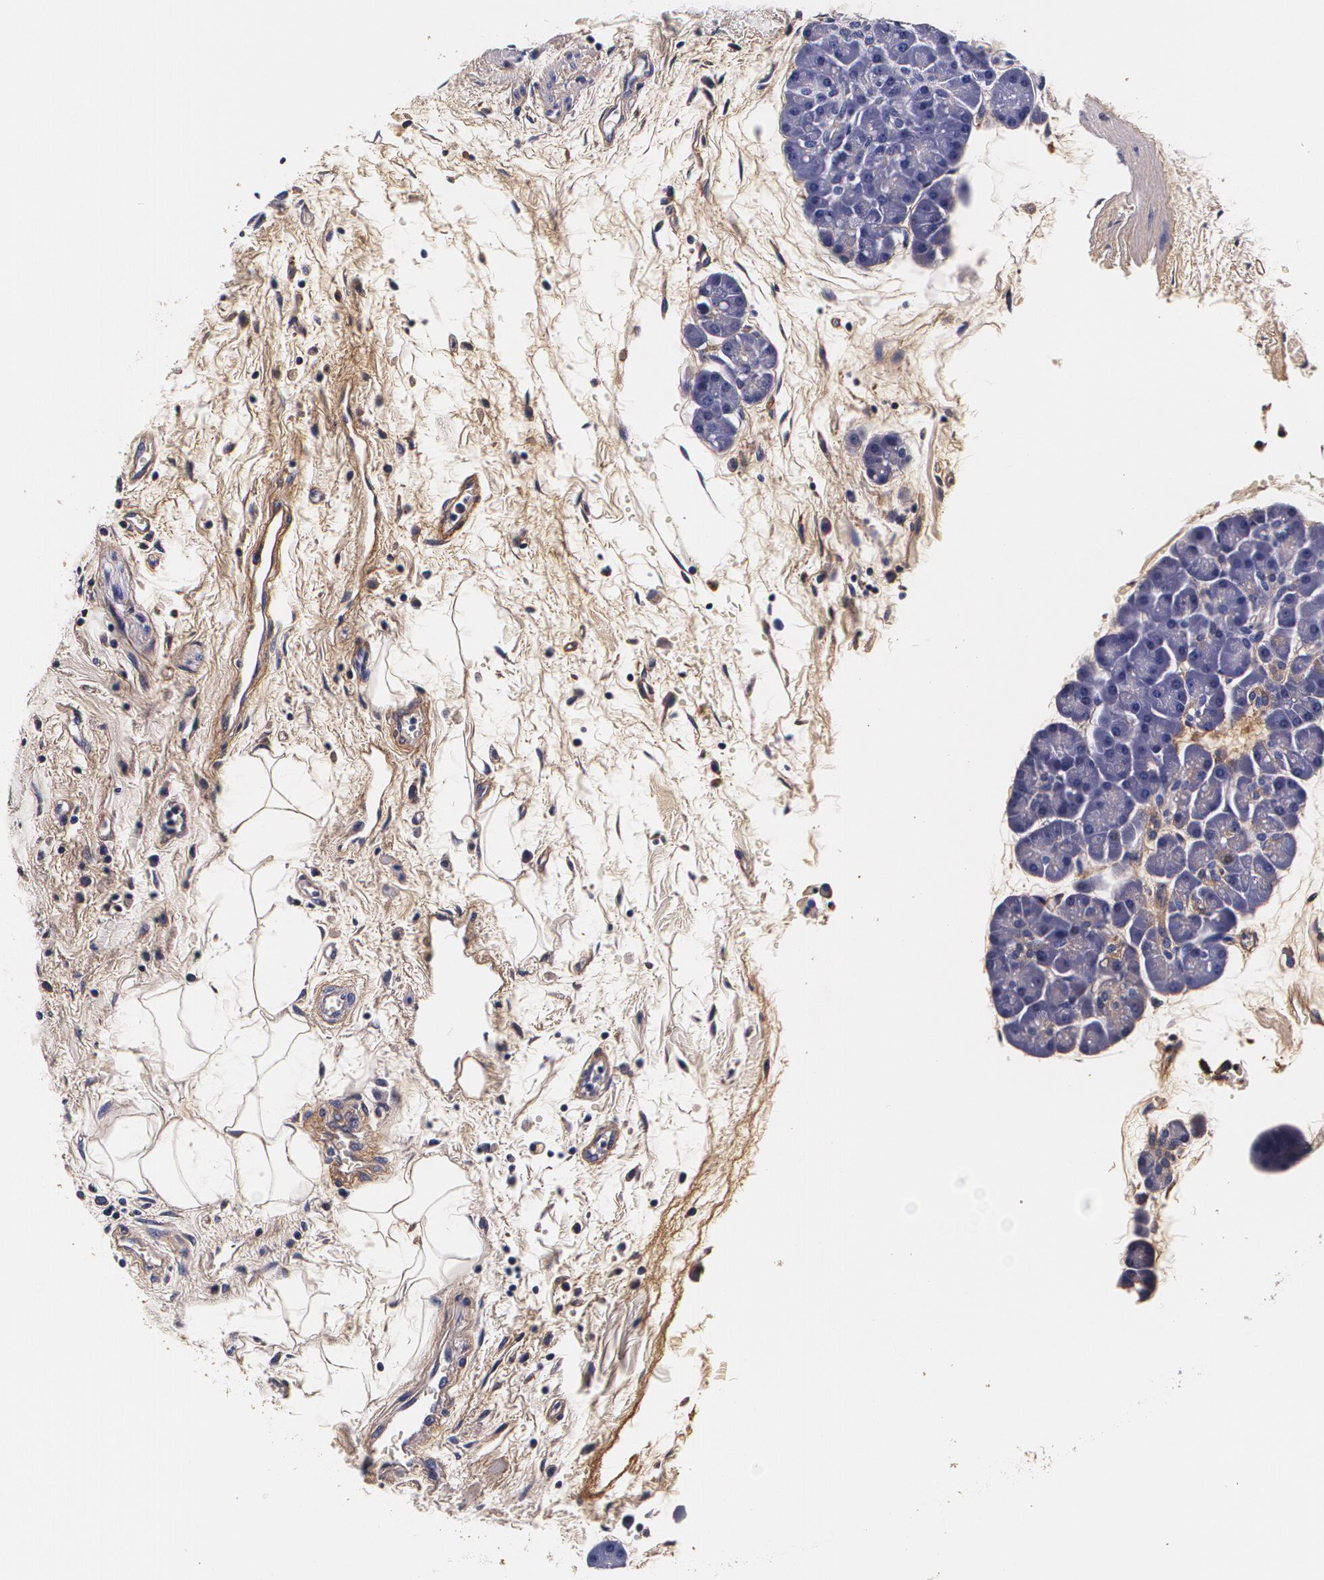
{"staining": {"intensity": "negative", "quantity": "none", "location": "none"}, "tissue": "pancreas", "cell_type": "Exocrine glandular cells", "image_type": "normal", "snomed": [{"axis": "morphology", "description": "Normal tissue, NOS"}, {"axis": "topography", "description": "Pancreas"}], "caption": "The IHC micrograph has no significant expression in exocrine glandular cells of pancreas.", "gene": "TTR", "patient": {"sex": "male", "age": 66}}